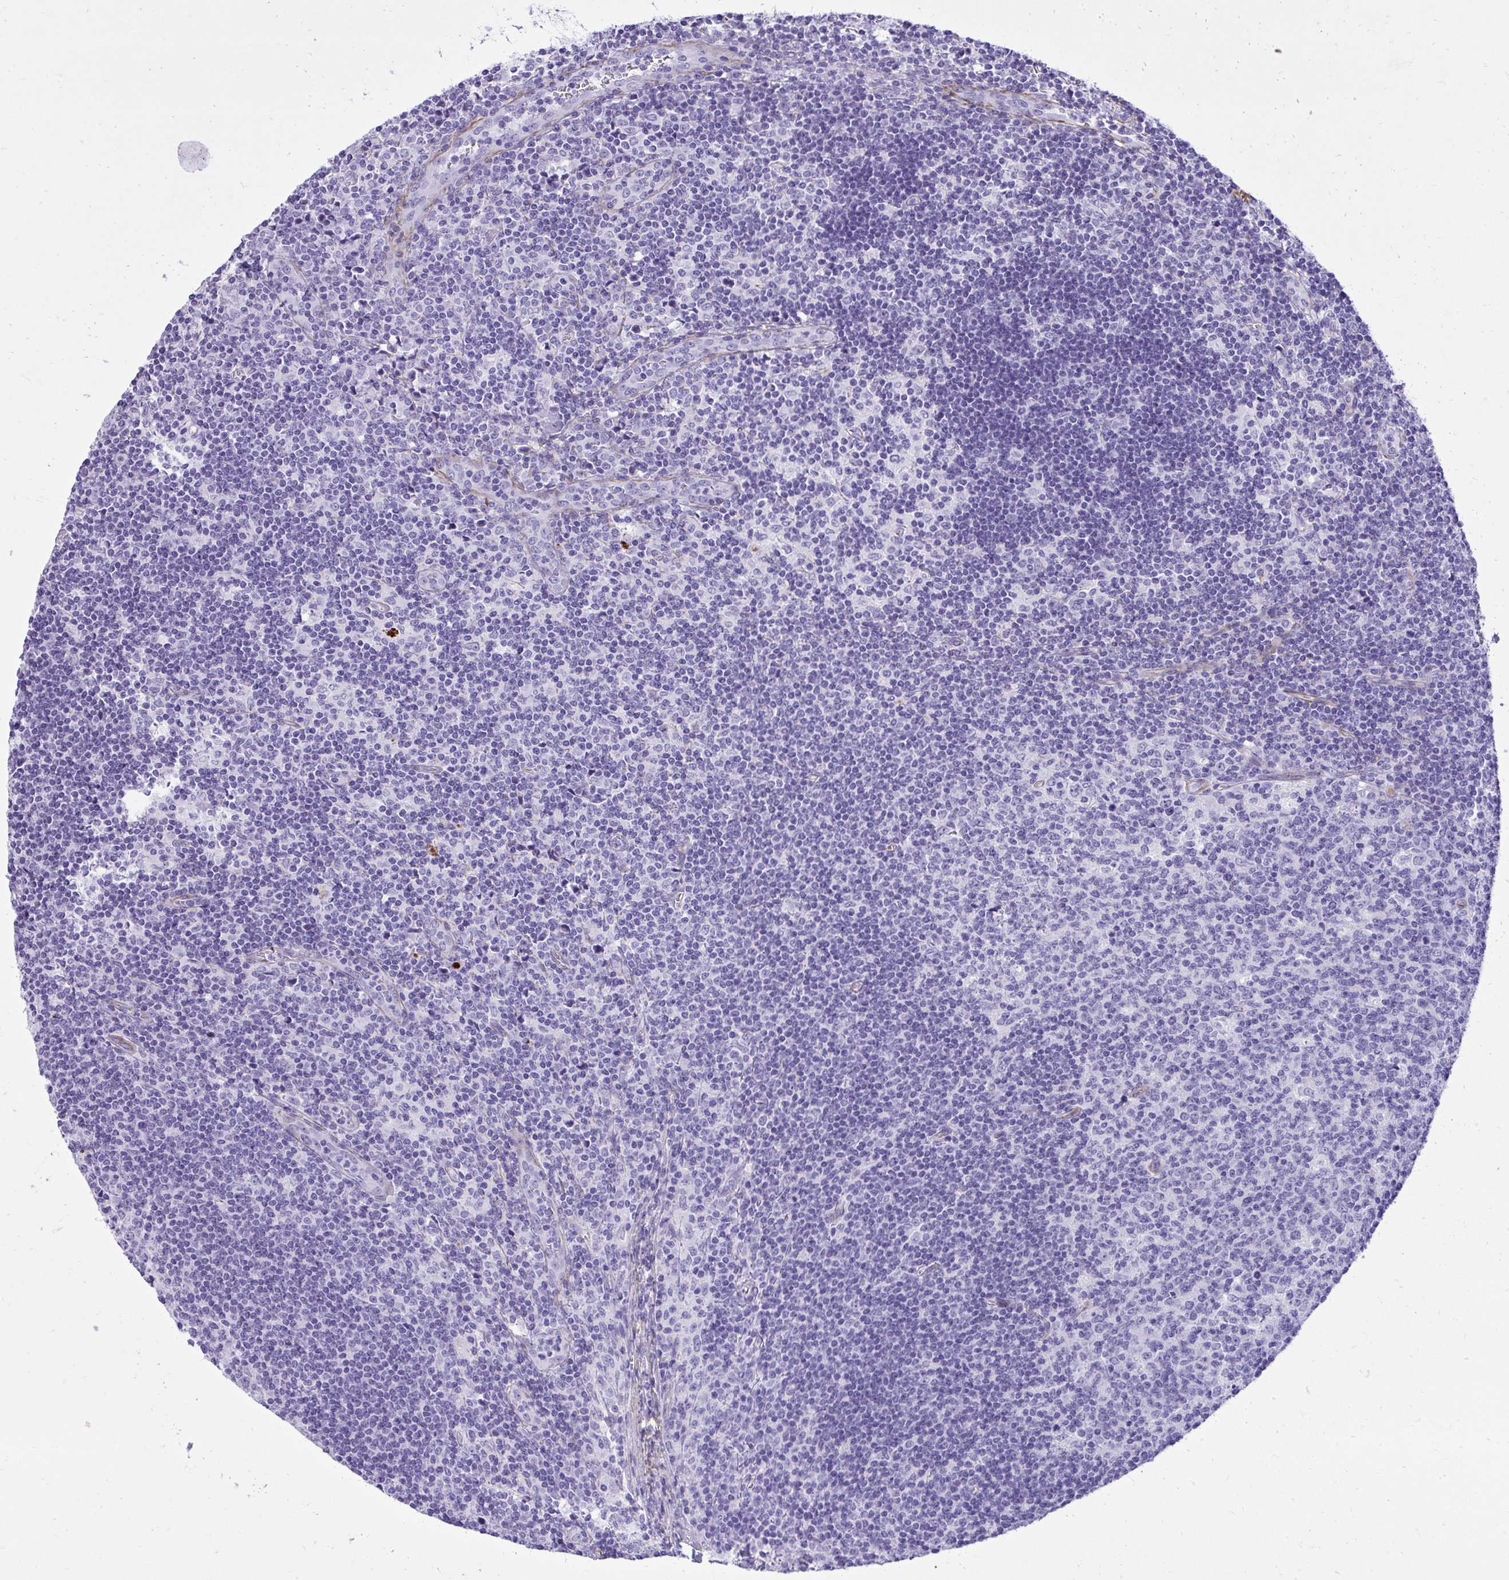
{"staining": {"intensity": "negative", "quantity": "none", "location": "none"}, "tissue": "lymph node", "cell_type": "Germinal center cells", "image_type": "normal", "snomed": [{"axis": "morphology", "description": "Normal tissue, NOS"}, {"axis": "topography", "description": "Lymph node"}], "caption": "Lymph node stained for a protein using IHC reveals no positivity germinal center cells.", "gene": "PITPNM3", "patient": {"sex": "female", "age": 45}}